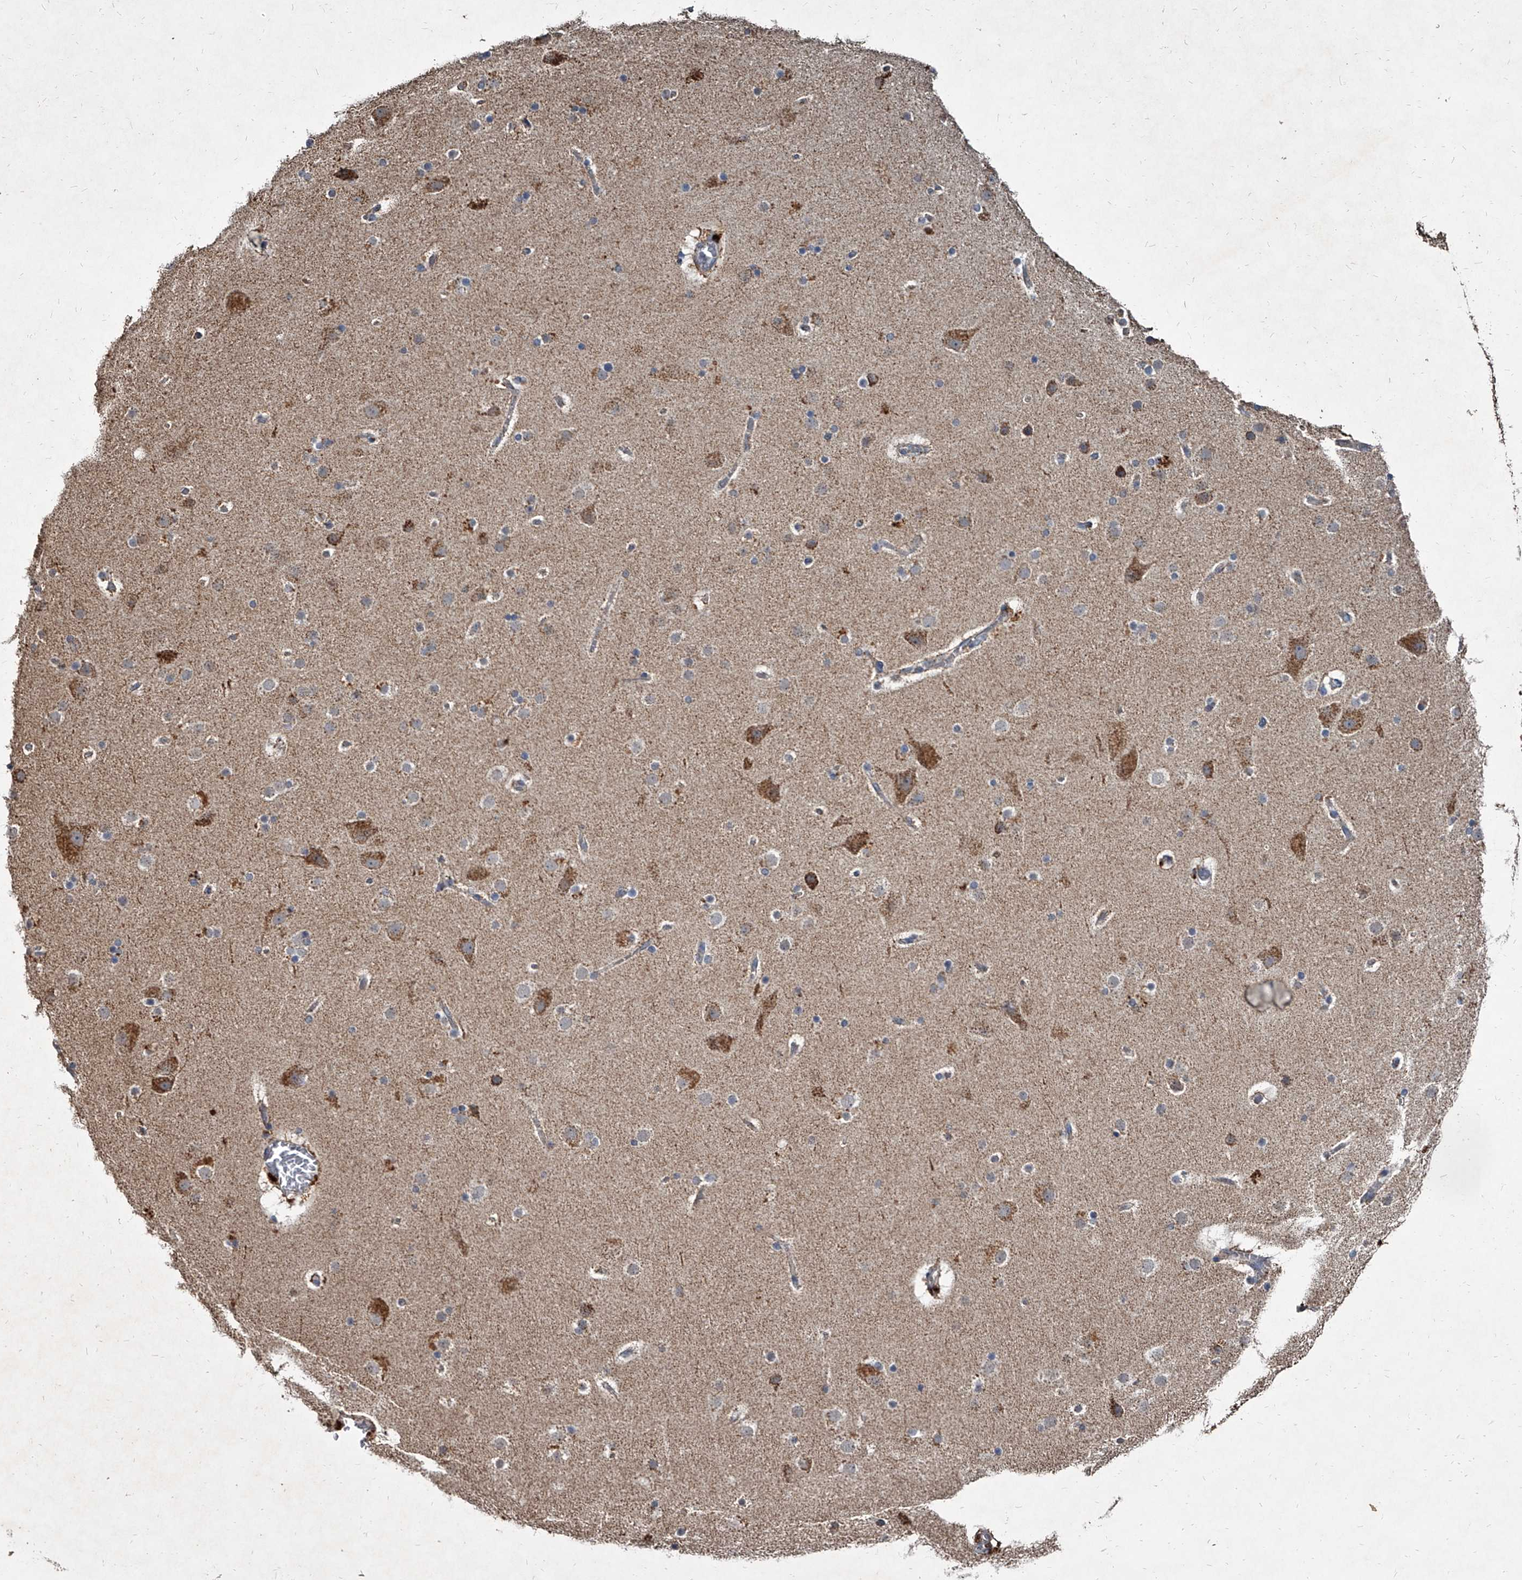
{"staining": {"intensity": "negative", "quantity": "none", "location": "none"}, "tissue": "cerebral cortex", "cell_type": "Endothelial cells", "image_type": "normal", "snomed": [{"axis": "morphology", "description": "Normal tissue, NOS"}, {"axis": "topography", "description": "Cerebral cortex"}], "caption": "Photomicrograph shows no significant protein expression in endothelial cells of normal cerebral cortex.", "gene": "GPR183", "patient": {"sex": "male", "age": 57}}